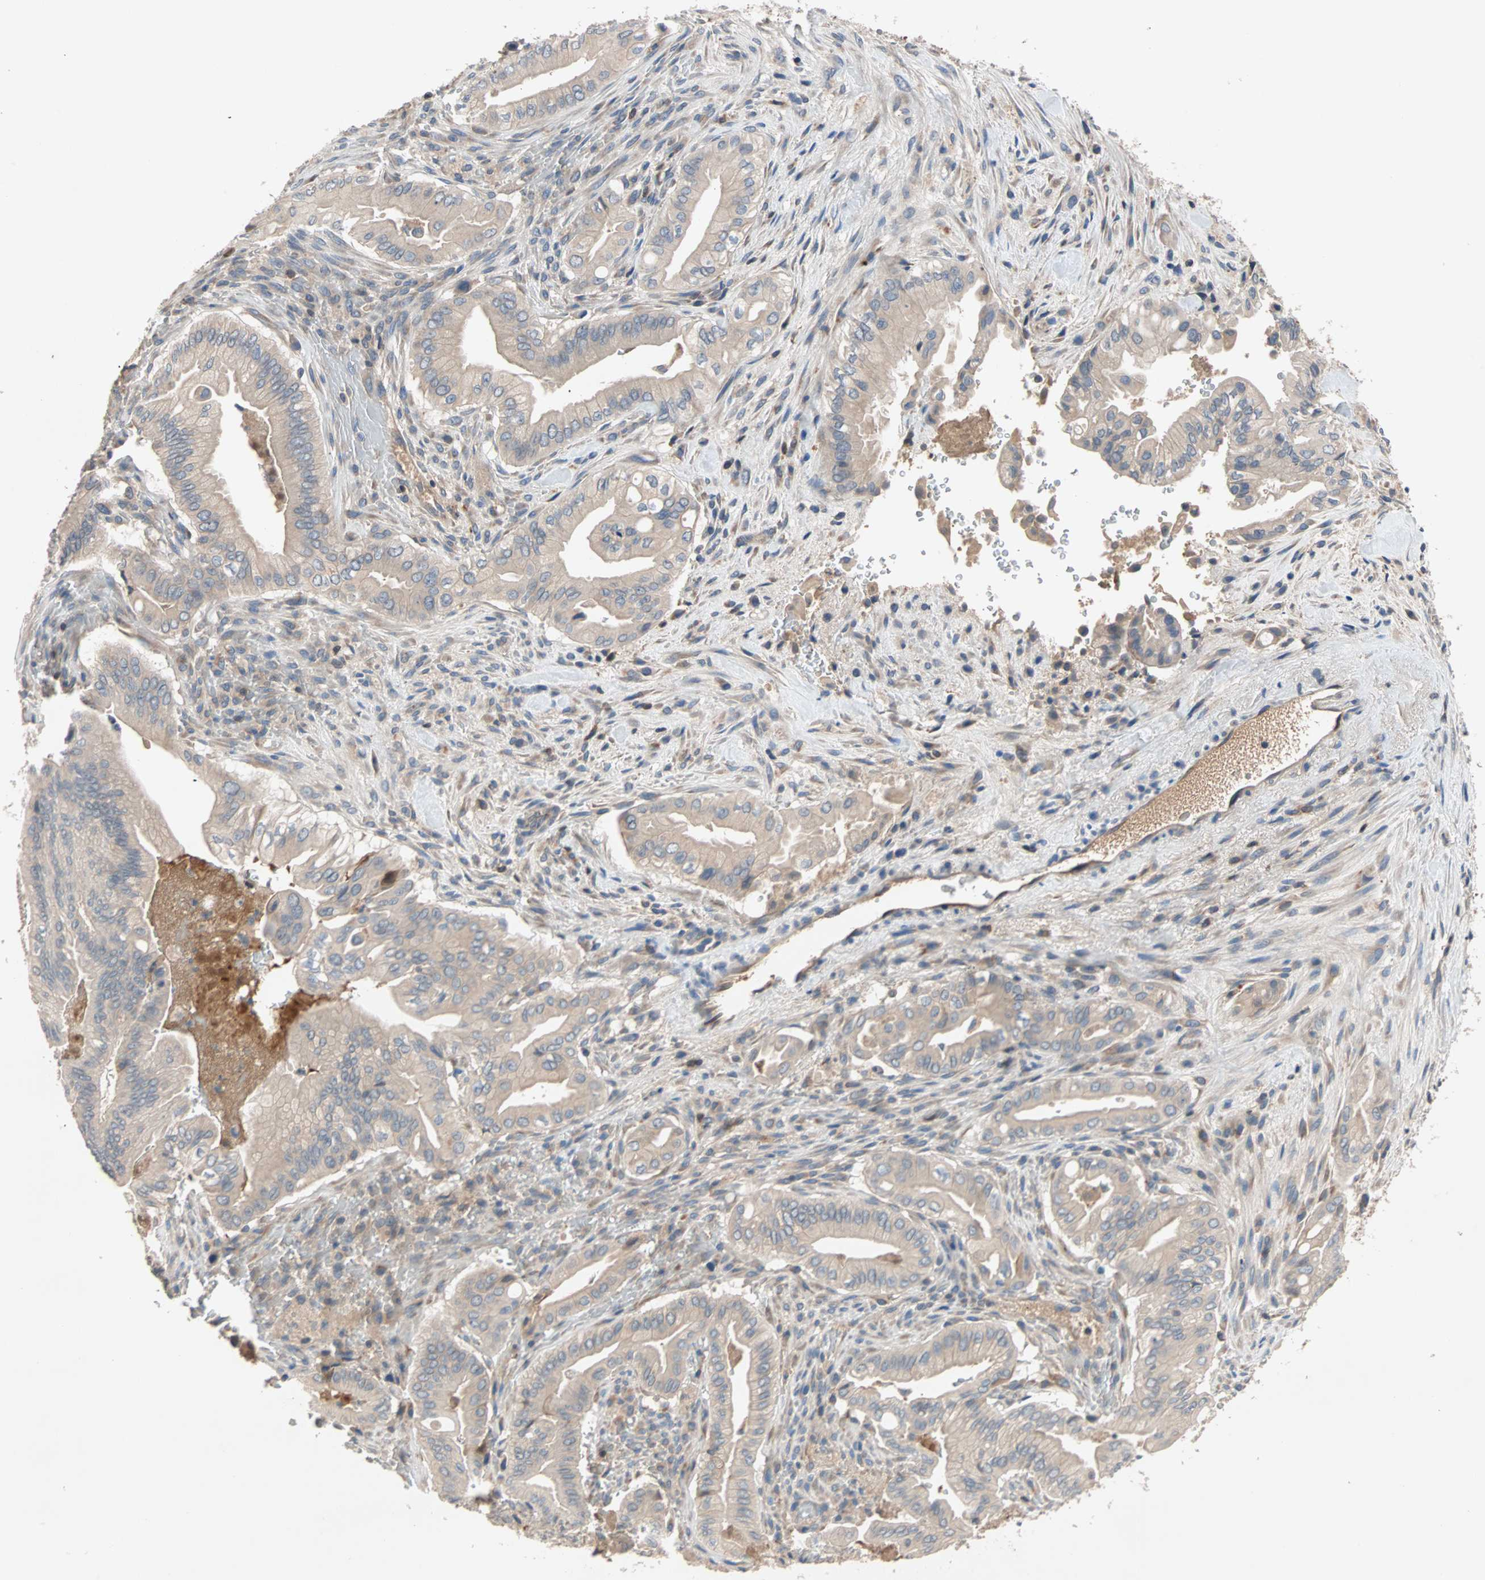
{"staining": {"intensity": "weak", "quantity": ">75%", "location": "cytoplasmic/membranous"}, "tissue": "liver cancer", "cell_type": "Tumor cells", "image_type": "cancer", "snomed": [{"axis": "morphology", "description": "Cholangiocarcinoma"}, {"axis": "topography", "description": "Liver"}], "caption": "Immunohistochemistry (IHC) photomicrograph of neoplastic tissue: human liver cancer (cholangiocarcinoma) stained using IHC exhibits low levels of weak protein expression localized specifically in the cytoplasmic/membranous of tumor cells, appearing as a cytoplasmic/membranous brown color.", "gene": "MAP4K1", "patient": {"sex": "female", "age": 68}}